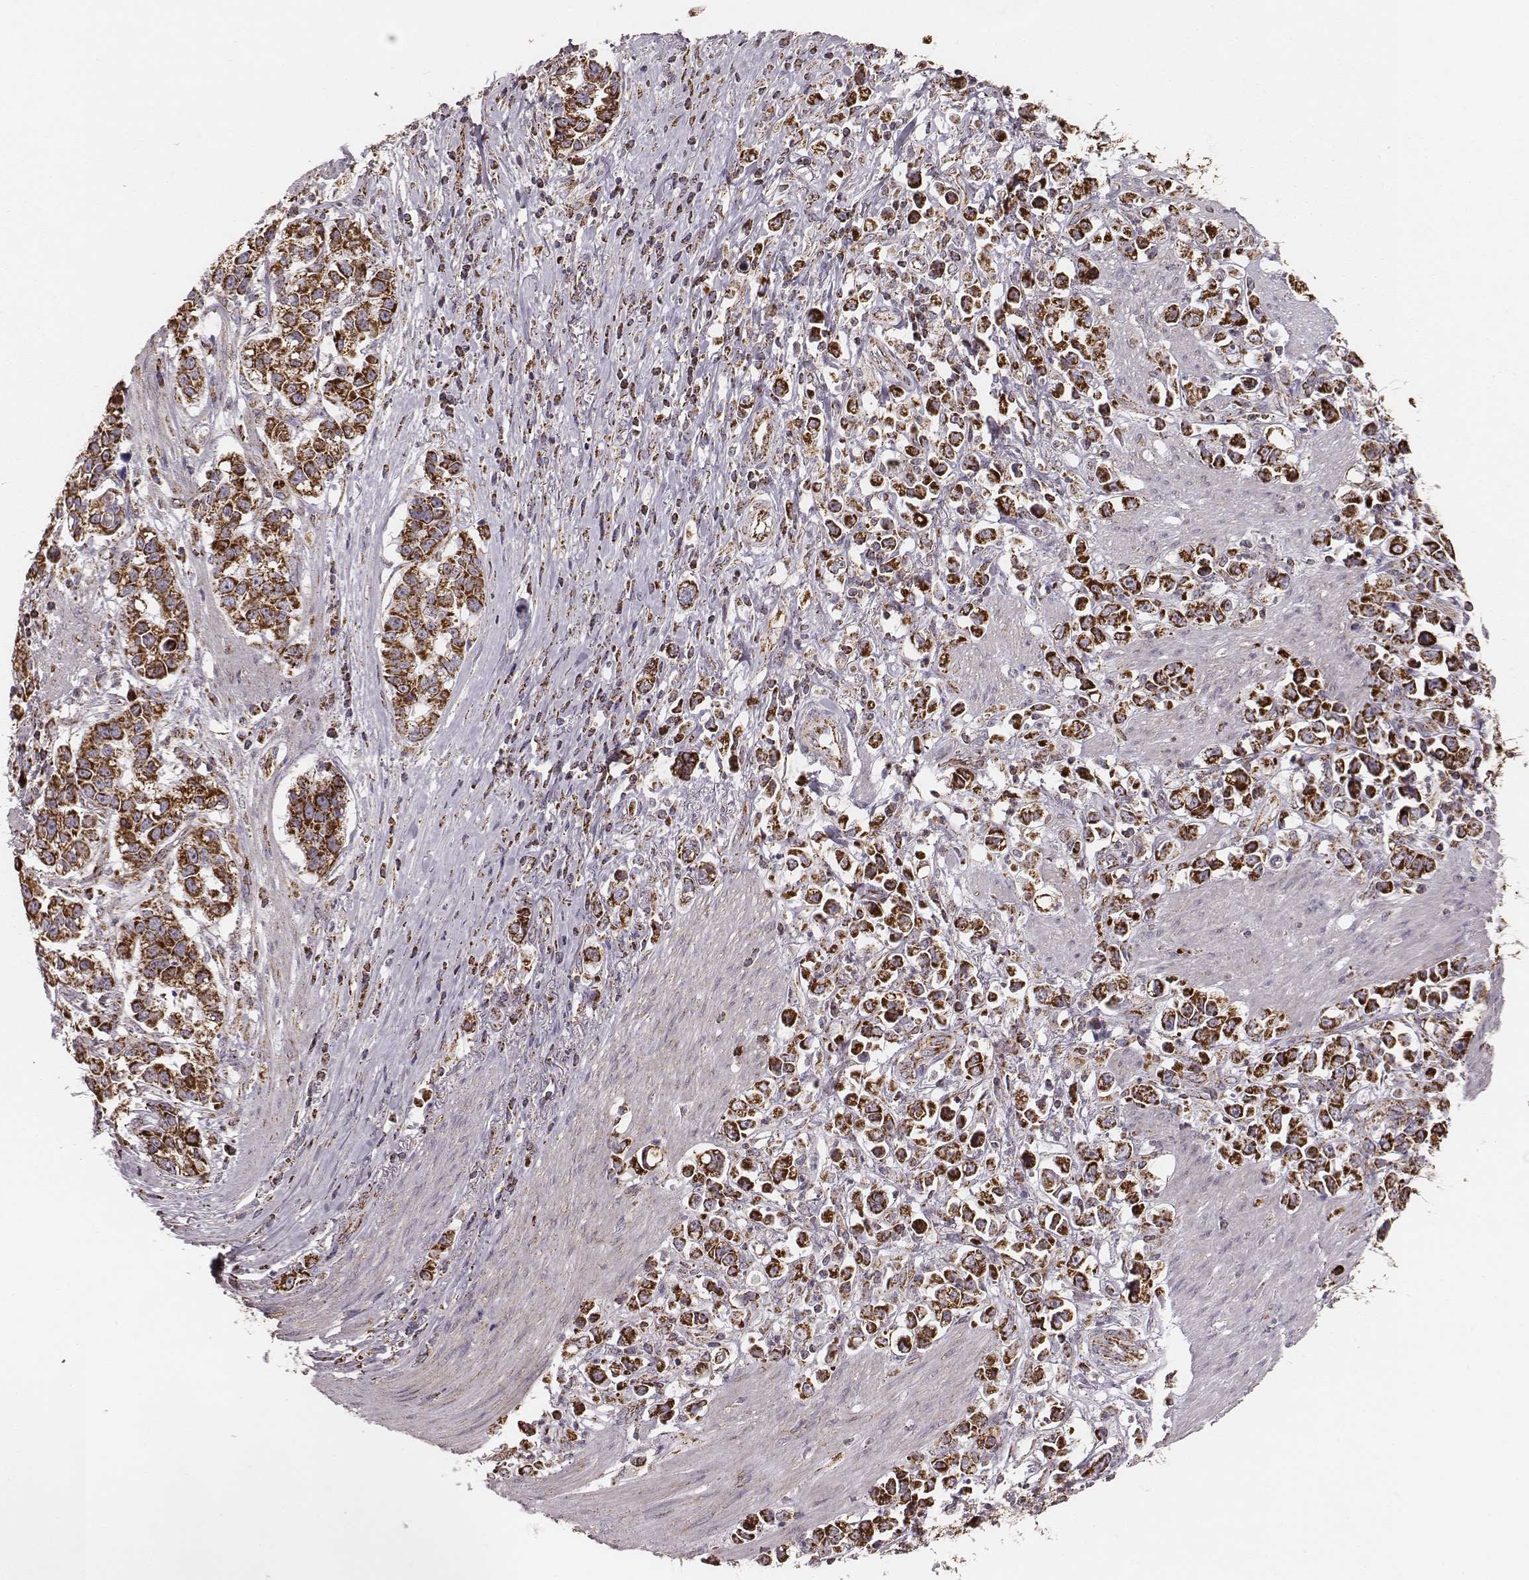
{"staining": {"intensity": "strong", "quantity": ">75%", "location": "cytoplasmic/membranous"}, "tissue": "stomach cancer", "cell_type": "Tumor cells", "image_type": "cancer", "snomed": [{"axis": "morphology", "description": "Adenocarcinoma, NOS"}, {"axis": "topography", "description": "Stomach"}], "caption": "Immunohistochemistry (IHC) micrograph of neoplastic tissue: human adenocarcinoma (stomach) stained using IHC displays high levels of strong protein expression localized specifically in the cytoplasmic/membranous of tumor cells, appearing as a cytoplasmic/membranous brown color.", "gene": "TUFM", "patient": {"sex": "male", "age": 93}}